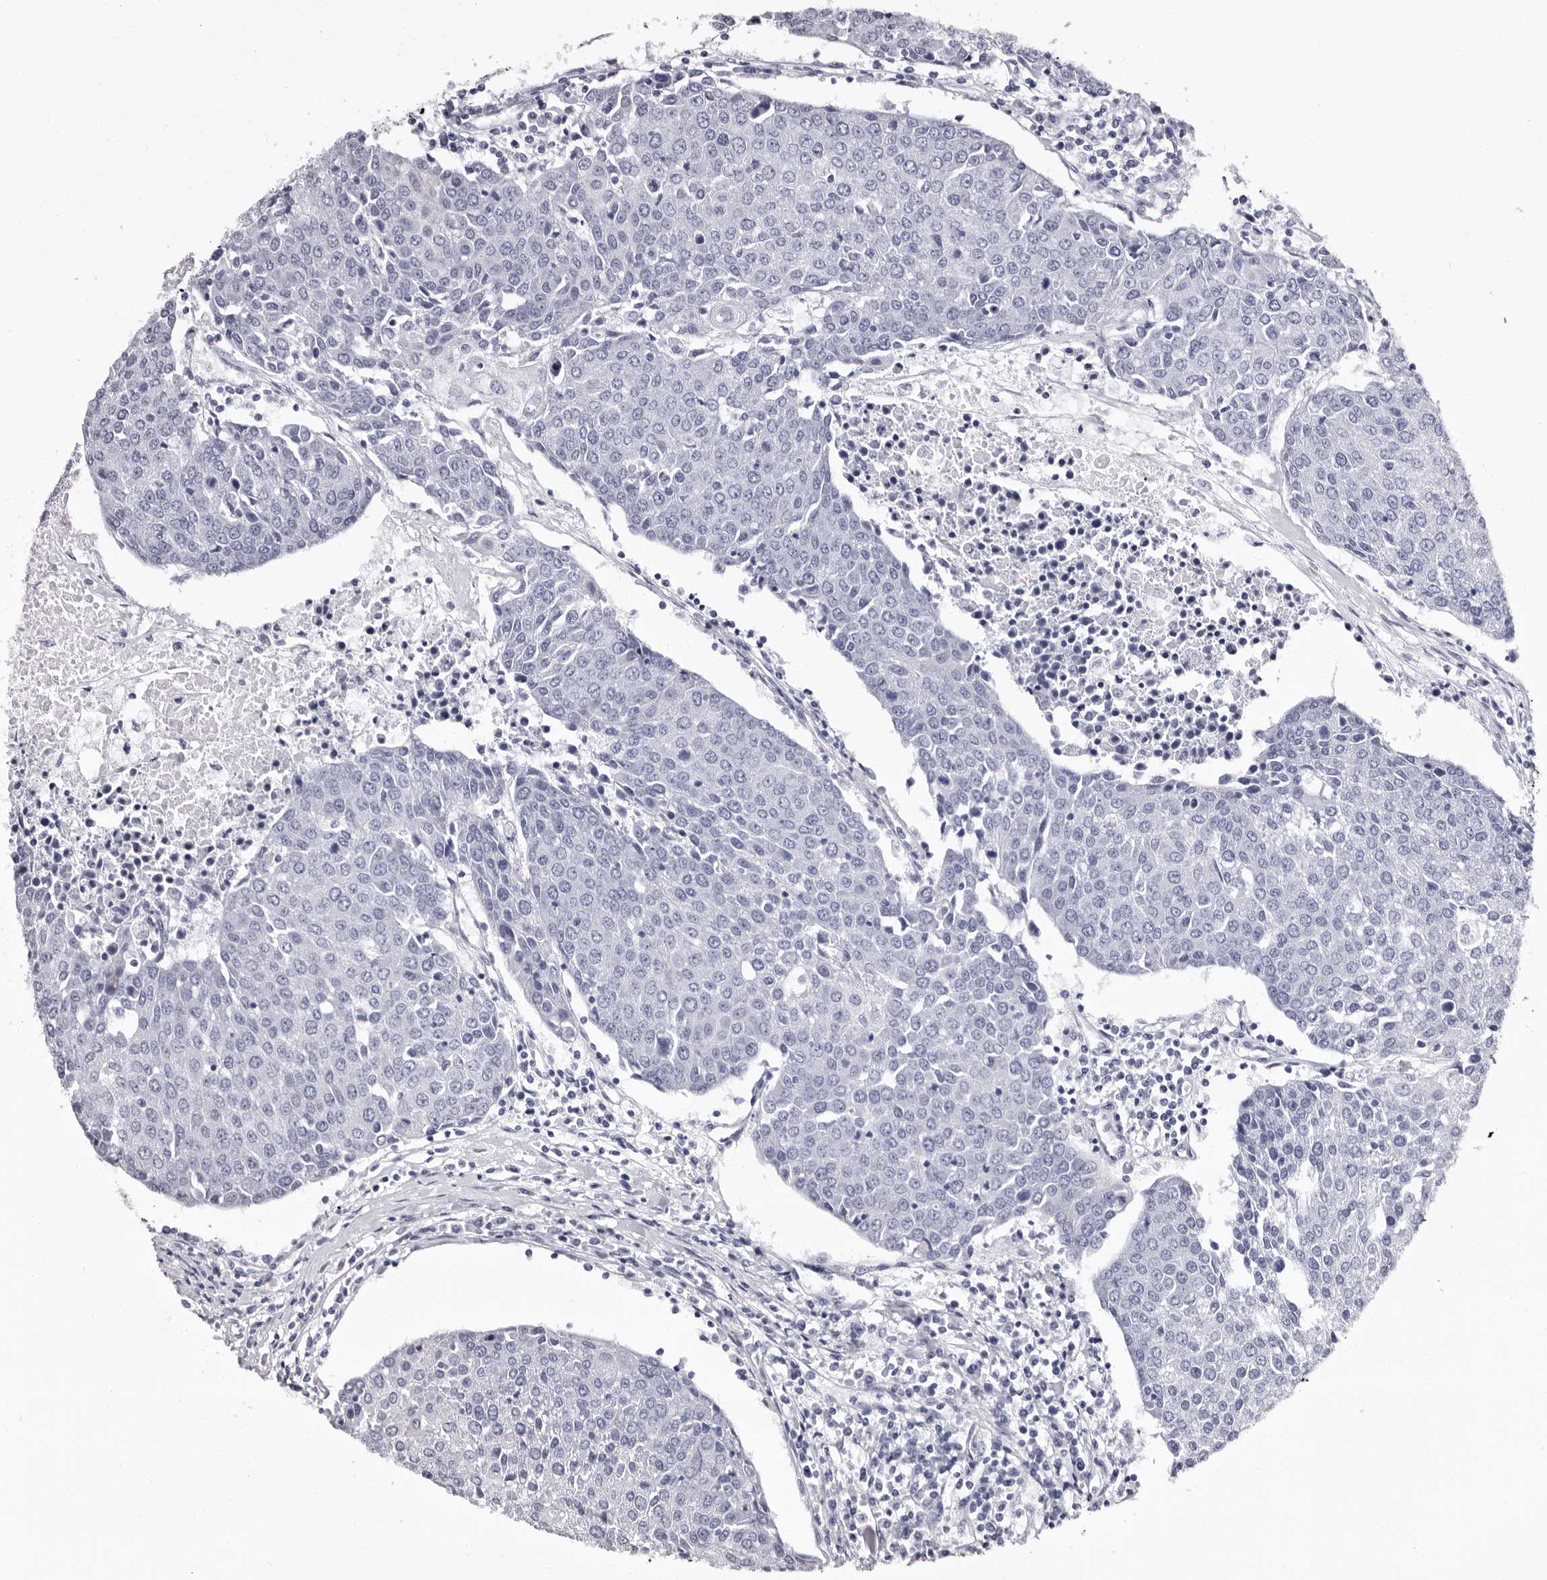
{"staining": {"intensity": "negative", "quantity": "none", "location": "none"}, "tissue": "urothelial cancer", "cell_type": "Tumor cells", "image_type": "cancer", "snomed": [{"axis": "morphology", "description": "Urothelial carcinoma, High grade"}, {"axis": "topography", "description": "Urinary bladder"}], "caption": "Immunohistochemistry (IHC) image of high-grade urothelial carcinoma stained for a protein (brown), which shows no expression in tumor cells.", "gene": "AUNIP", "patient": {"sex": "female", "age": 85}}